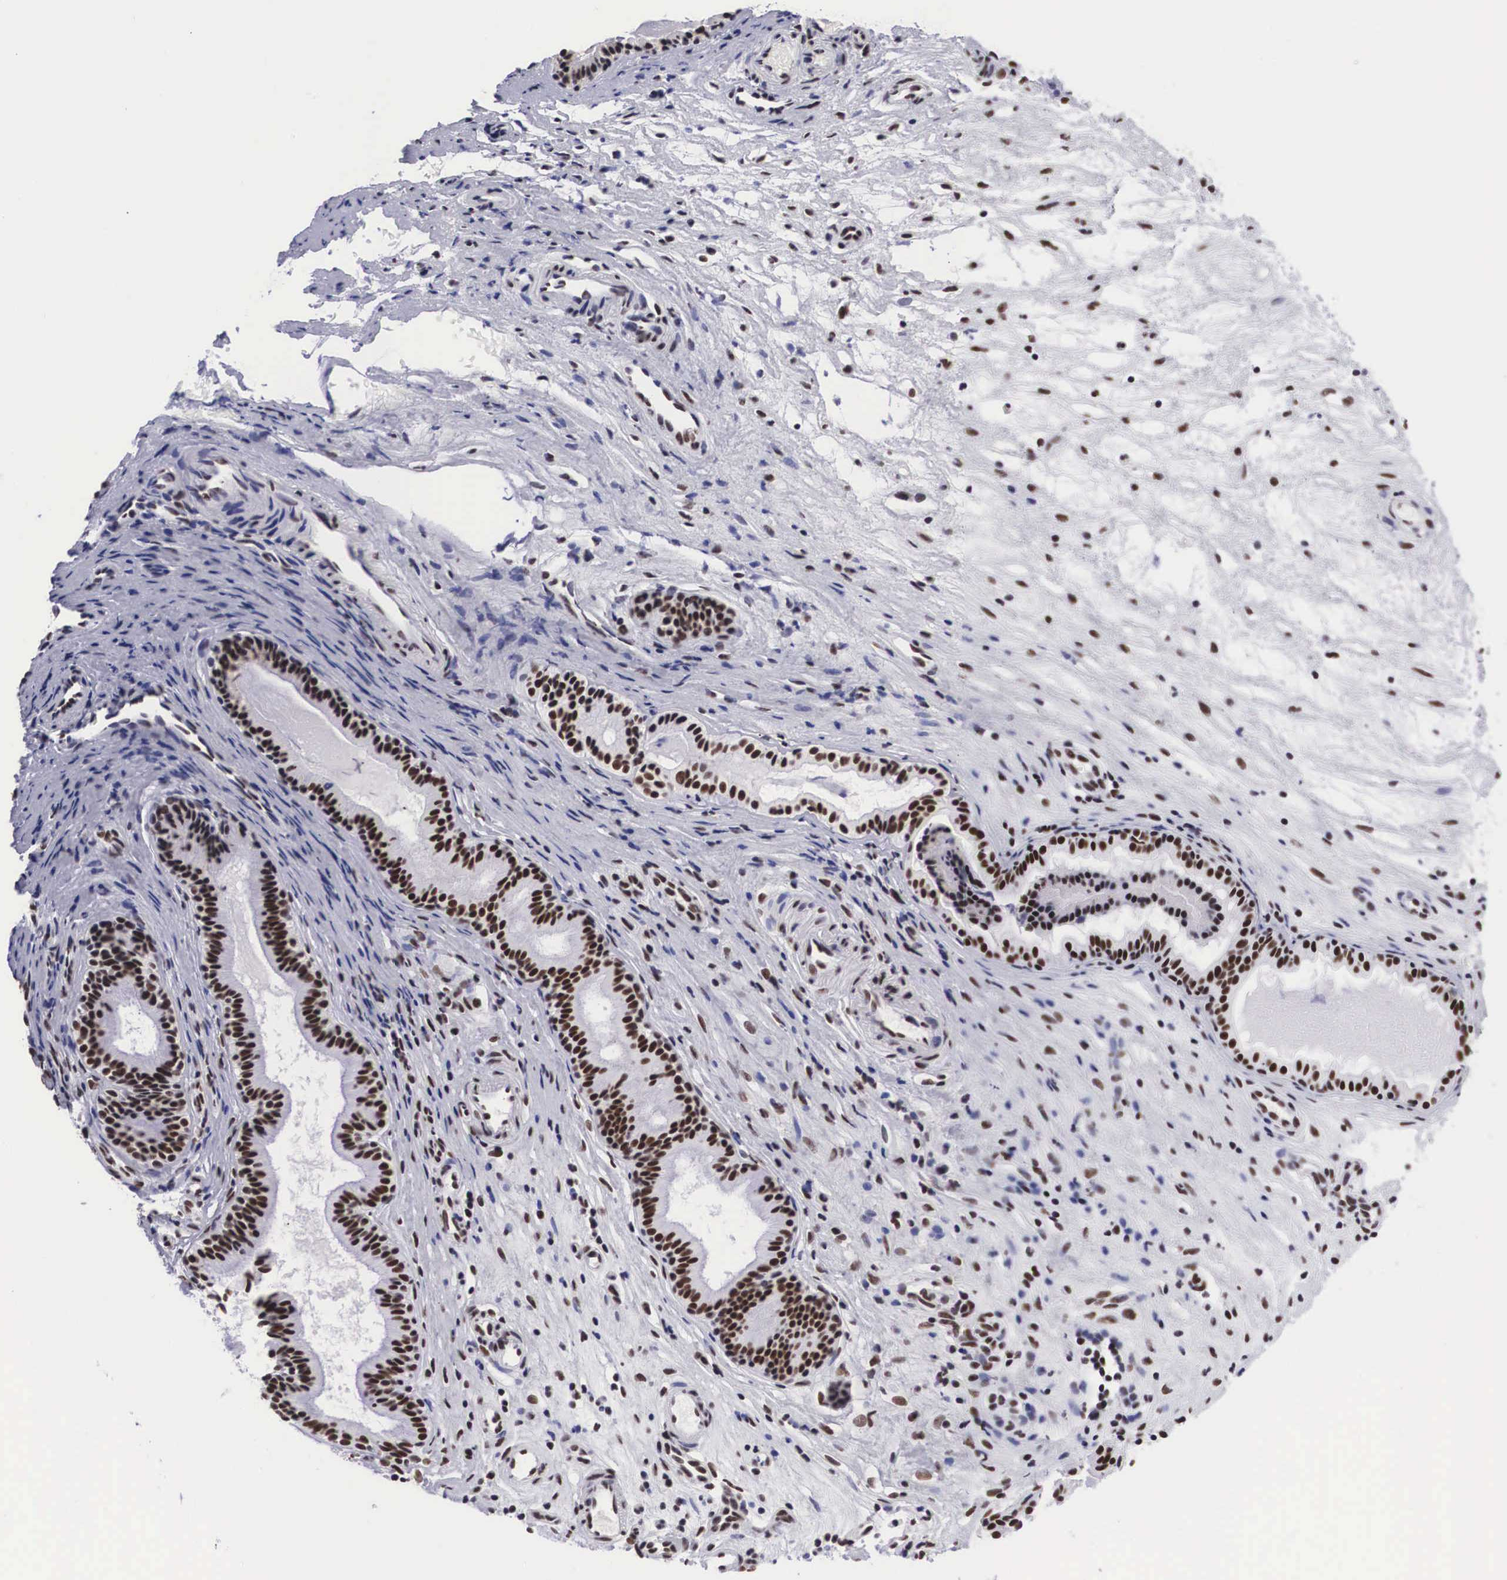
{"staining": {"intensity": "strong", "quantity": ">75%", "location": "nuclear"}, "tissue": "nasopharynx", "cell_type": "Respiratory epithelial cells", "image_type": "normal", "snomed": [{"axis": "morphology", "description": "Normal tissue, NOS"}, {"axis": "topography", "description": "Nasopharynx"}], "caption": "Immunohistochemical staining of normal human nasopharynx exhibits high levels of strong nuclear staining in approximately >75% of respiratory epithelial cells. The staining was performed using DAB to visualize the protein expression in brown, while the nuclei were stained in blue with hematoxylin (Magnification: 20x).", "gene": "SF3A1", "patient": {"sex": "female", "age": 78}}